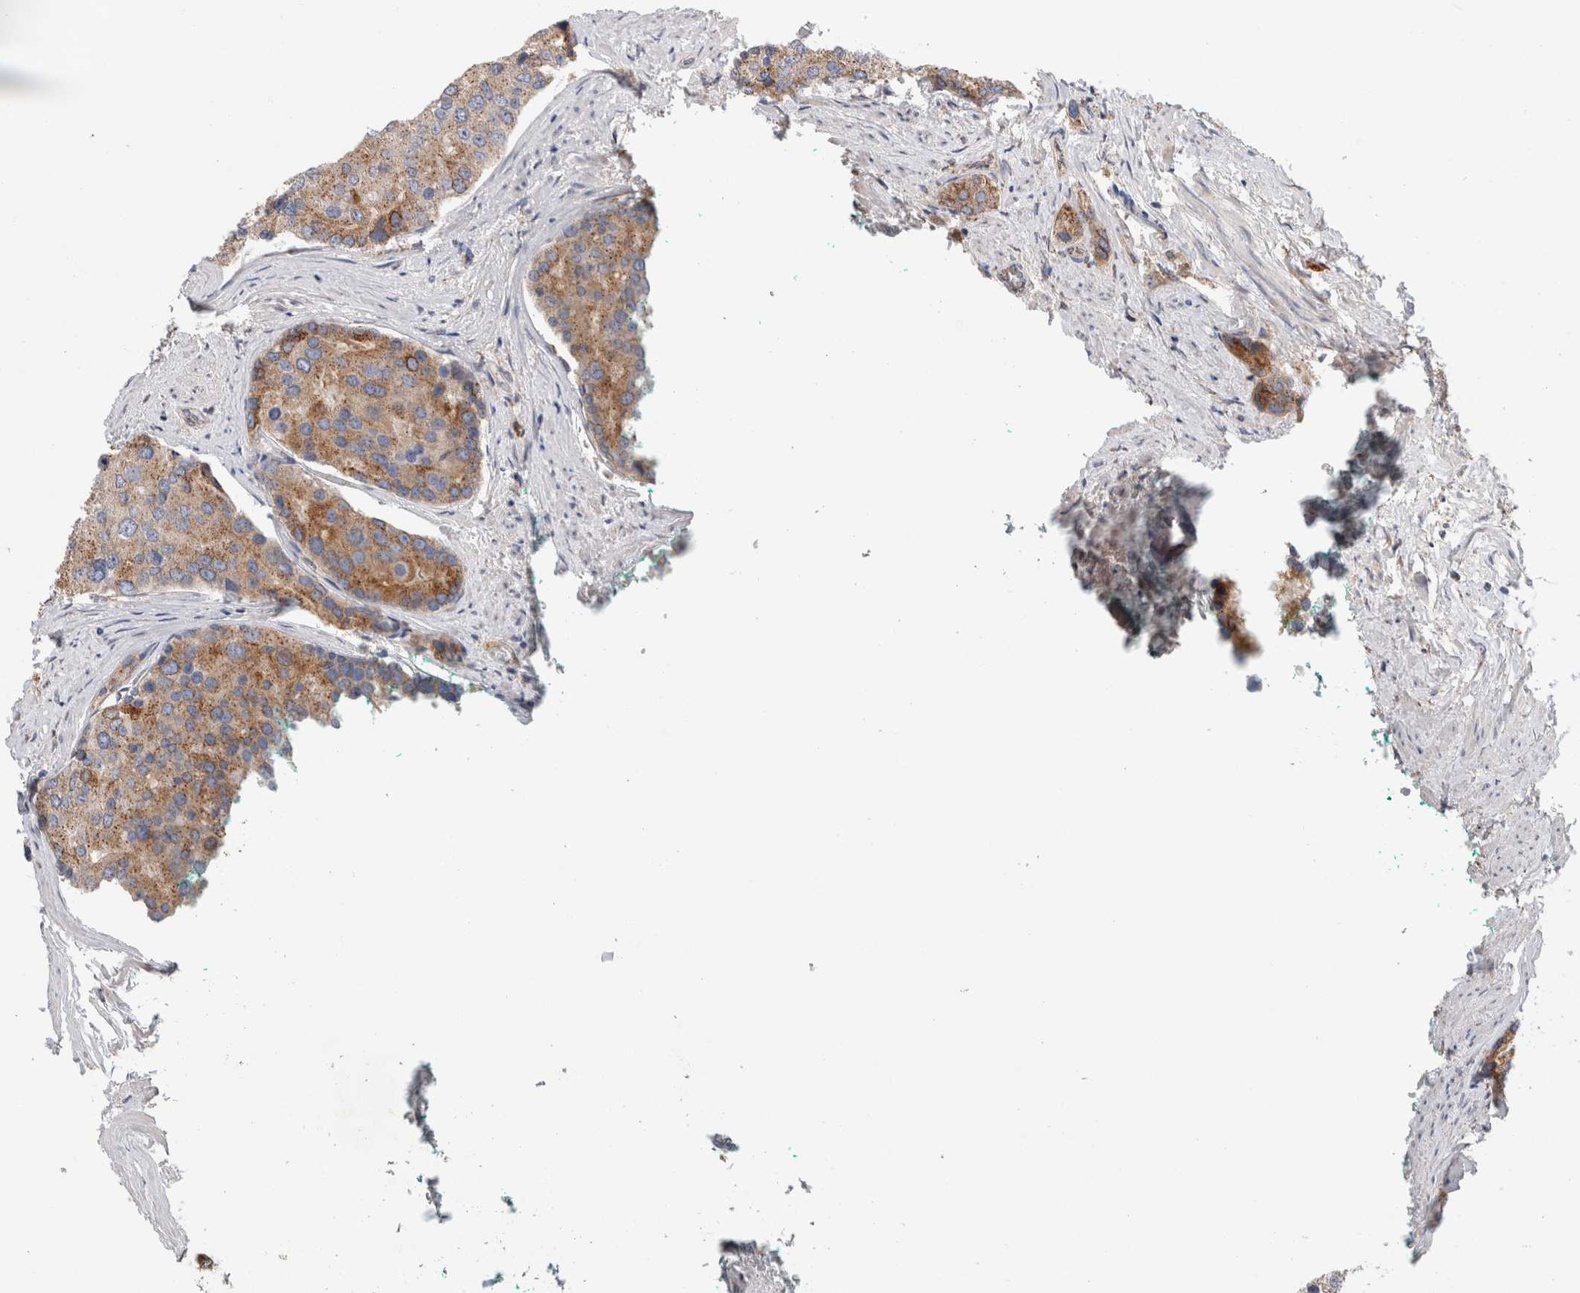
{"staining": {"intensity": "moderate", "quantity": ">75%", "location": "cytoplasmic/membranous"}, "tissue": "prostate cancer", "cell_type": "Tumor cells", "image_type": "cancer", "snomed": [{"axis": "morphology", "description": "Adenocarcinoma, High grade"}, {"axis": "topography", "description": "Prostate"}], "caption": "Immunohistochemistry (IHC) photomicrograph of neoplastic tissue: human prostate adenocarcinoma (high-grade) stained using immunohistochemistry reveals medium levels of moderate protein expression localized specifically in the cytoplasmic/membranous of tumor cells, appearing as a cytoplasmic/membranous brown color.", "gene": "IARS2", "patient": {"sex": "male", "age": 50}}